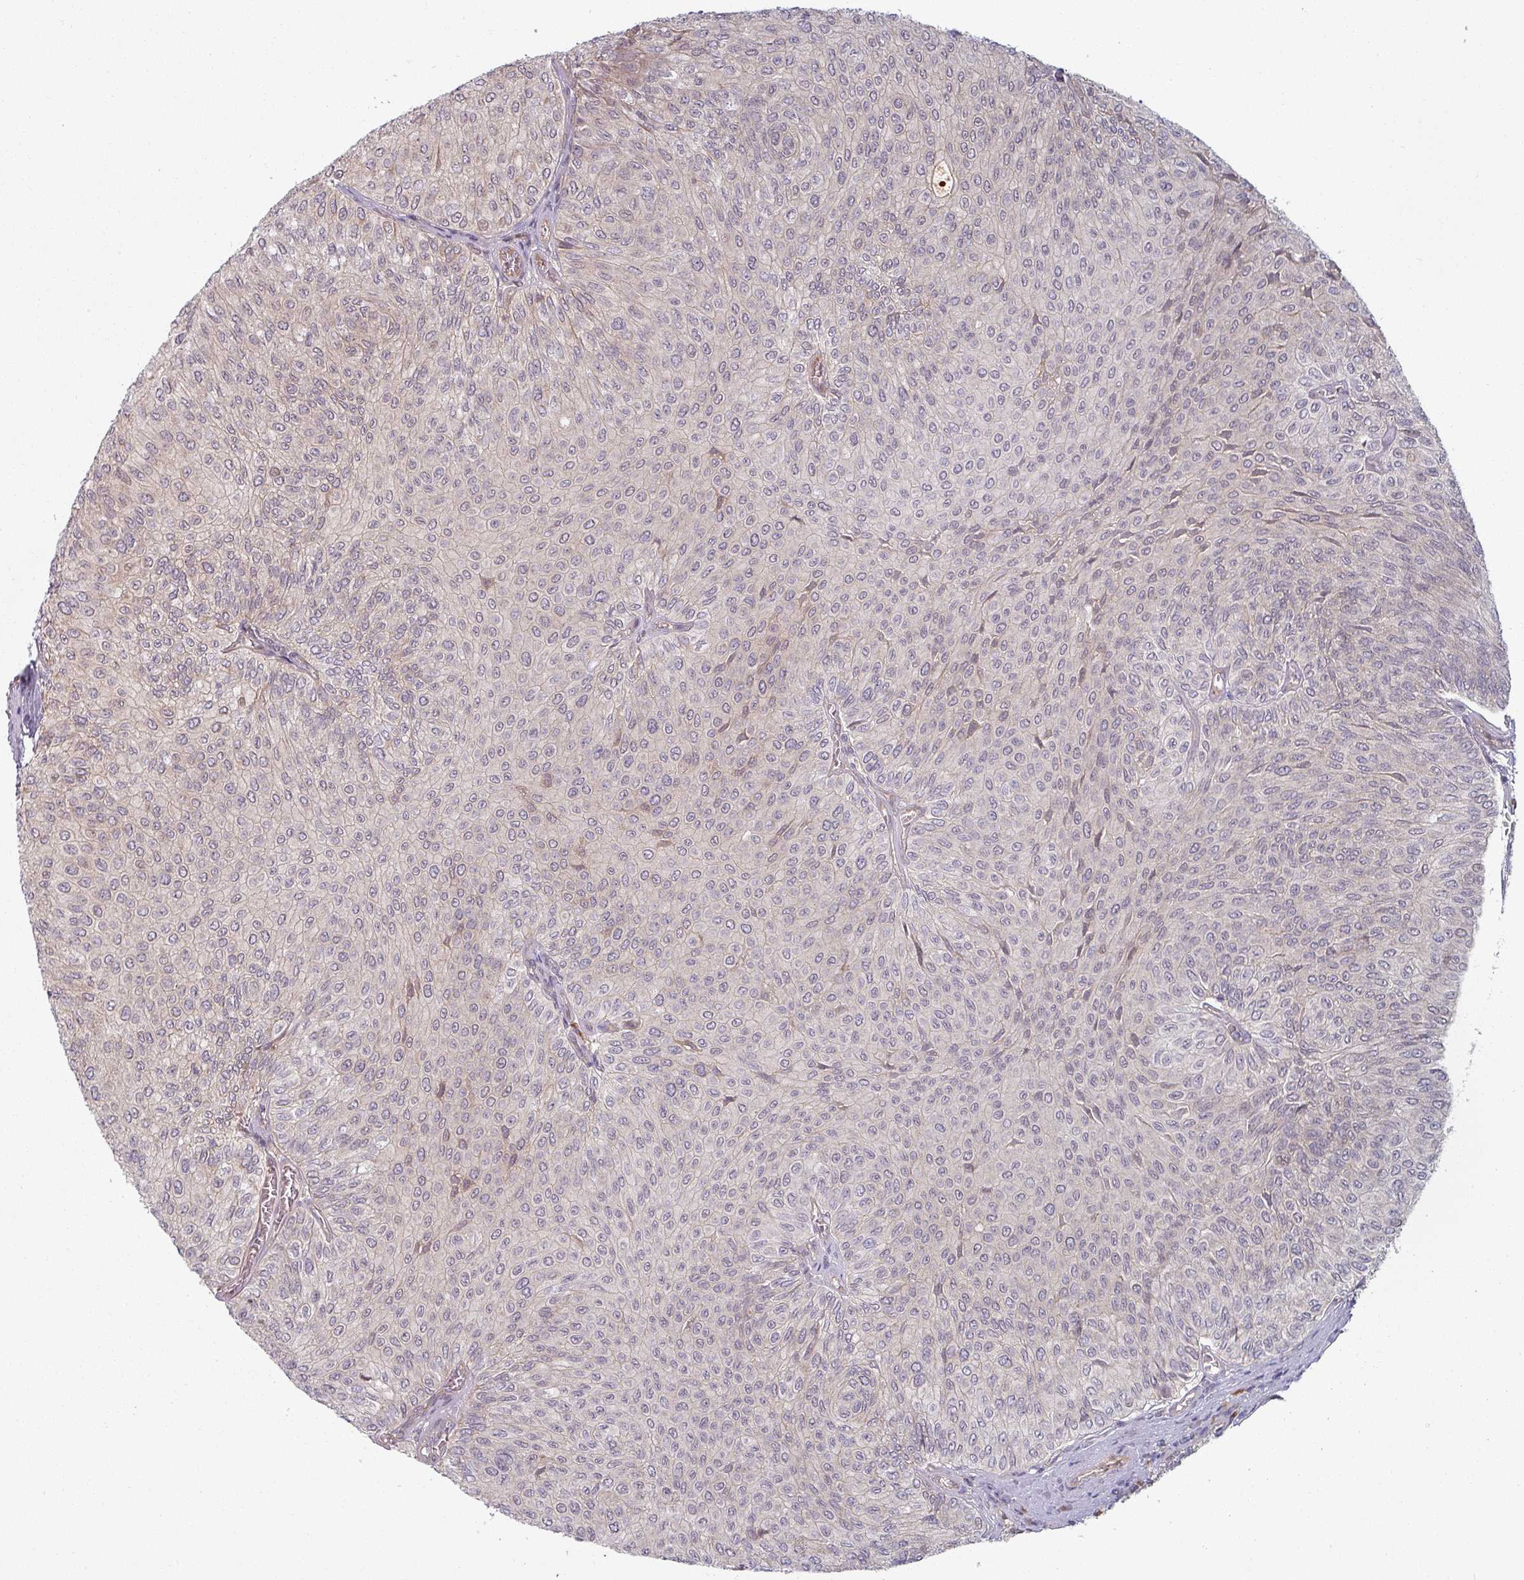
{"staining": {"intensity": "negative", "quantity": "none", "location": "none"}, "tissue": "urothelial cancer", "cell_type": "Tumor cells", "image_type": "cancer", "snomed": [{"axis": "morphology", "description": "Urothelial carcinoma, NOS"}, {"axis": "topography", "description": "Urinary bladder"}], "caption": "Protein analysis of urothelial cancer exhibits no significant expression in tumor cells.", "gene": "PLEKHJ1", "patient": {"sex": "male", "age": 59}}